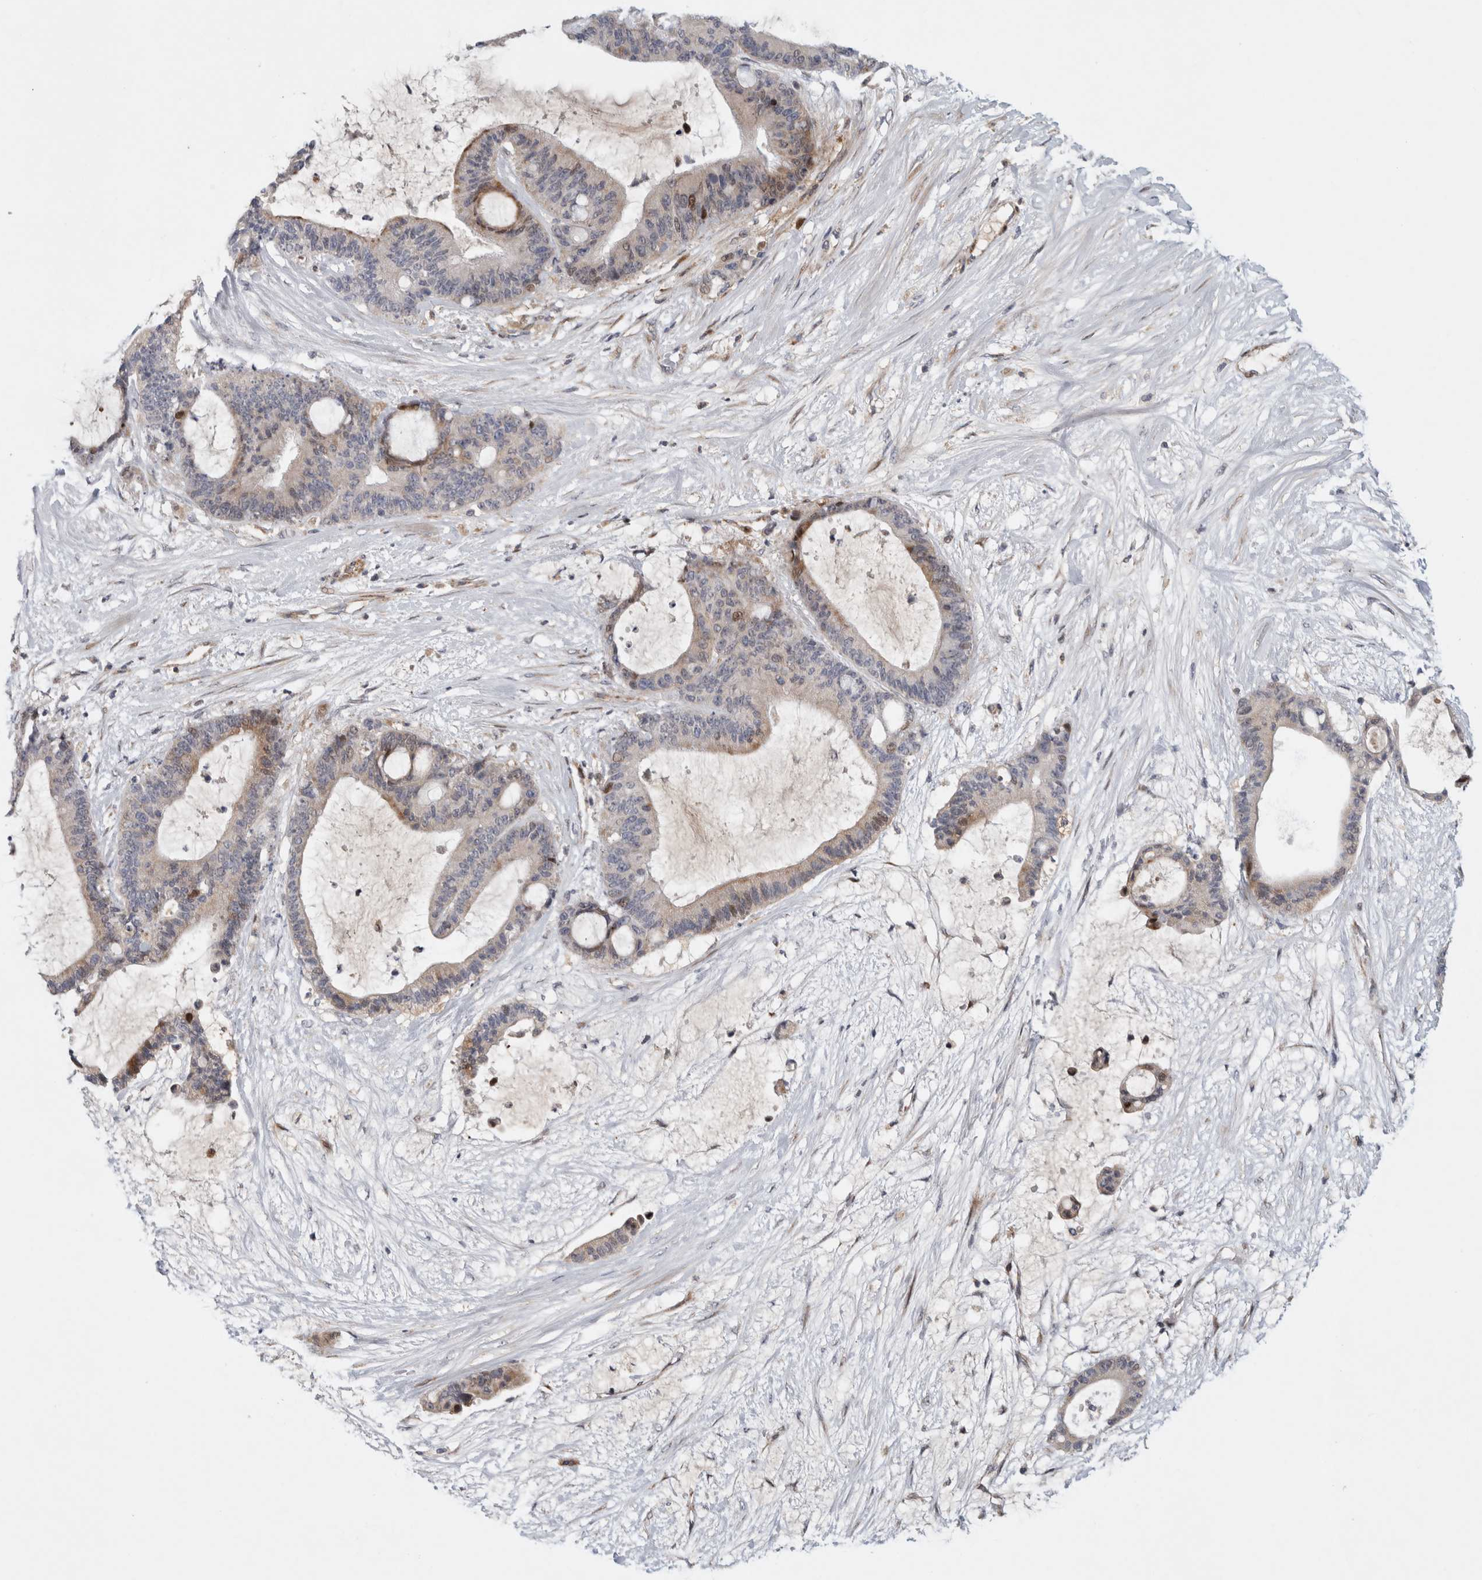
{"staining": {"intensity": "moderate", "quantity": "<25%", "location": "cytoplasmic/membranous,nuclear"}, "tissue": "liver cancer", "cell_type": "Tumor cells", "image_type": "cancer", "snomed": [{"axis": "morphology", "description": "Cholangiocarcinoma"}, {"axis": "topography", "description": "Liver"}], "caption": "Human liver cancer stained with a protein marker shows moderate staining in tumor cells.", "gene": "RBM48", "patient": {"sex": "female", "age": 73}}